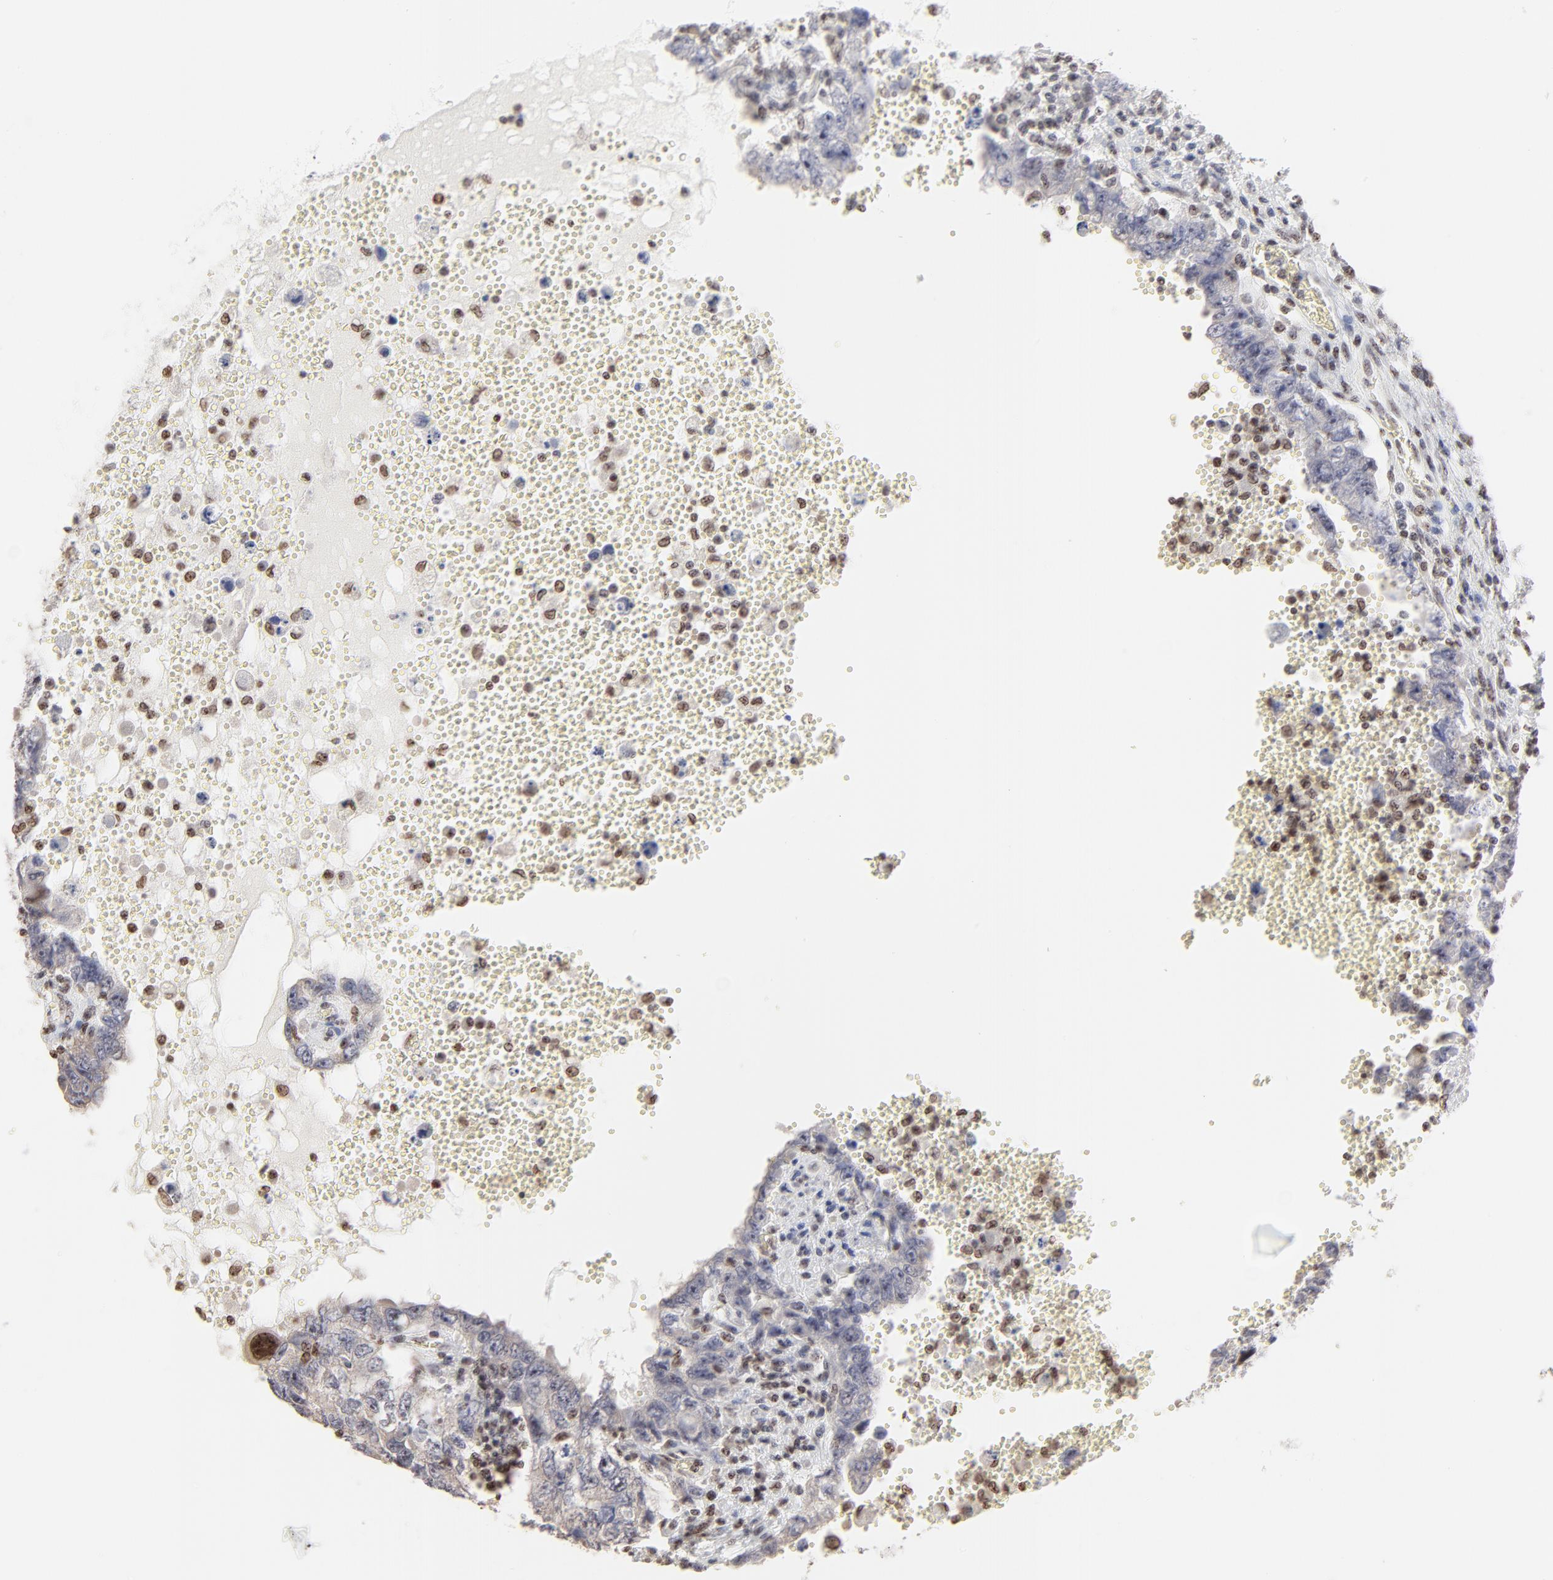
{"staining": {"intensity": "negative", "quantity": "none", "location": "none"}, "tissue": "testis cancer", "cell_type": "Tumor cells", "image_type": "cancer", "snomed": [{"axis": "morphology", "description": "Carcinoma, Embryonal, NOS"}, {"axis": "topography", "description": "Testis"}], "caption": "An IHC image of embryonal carcinoma (testis) is shown. There is no staining in tumor cells of embryonal carcinoma (testis).", "gene": "NFIL3", "patient": {"sex": "male", "age": 26}}